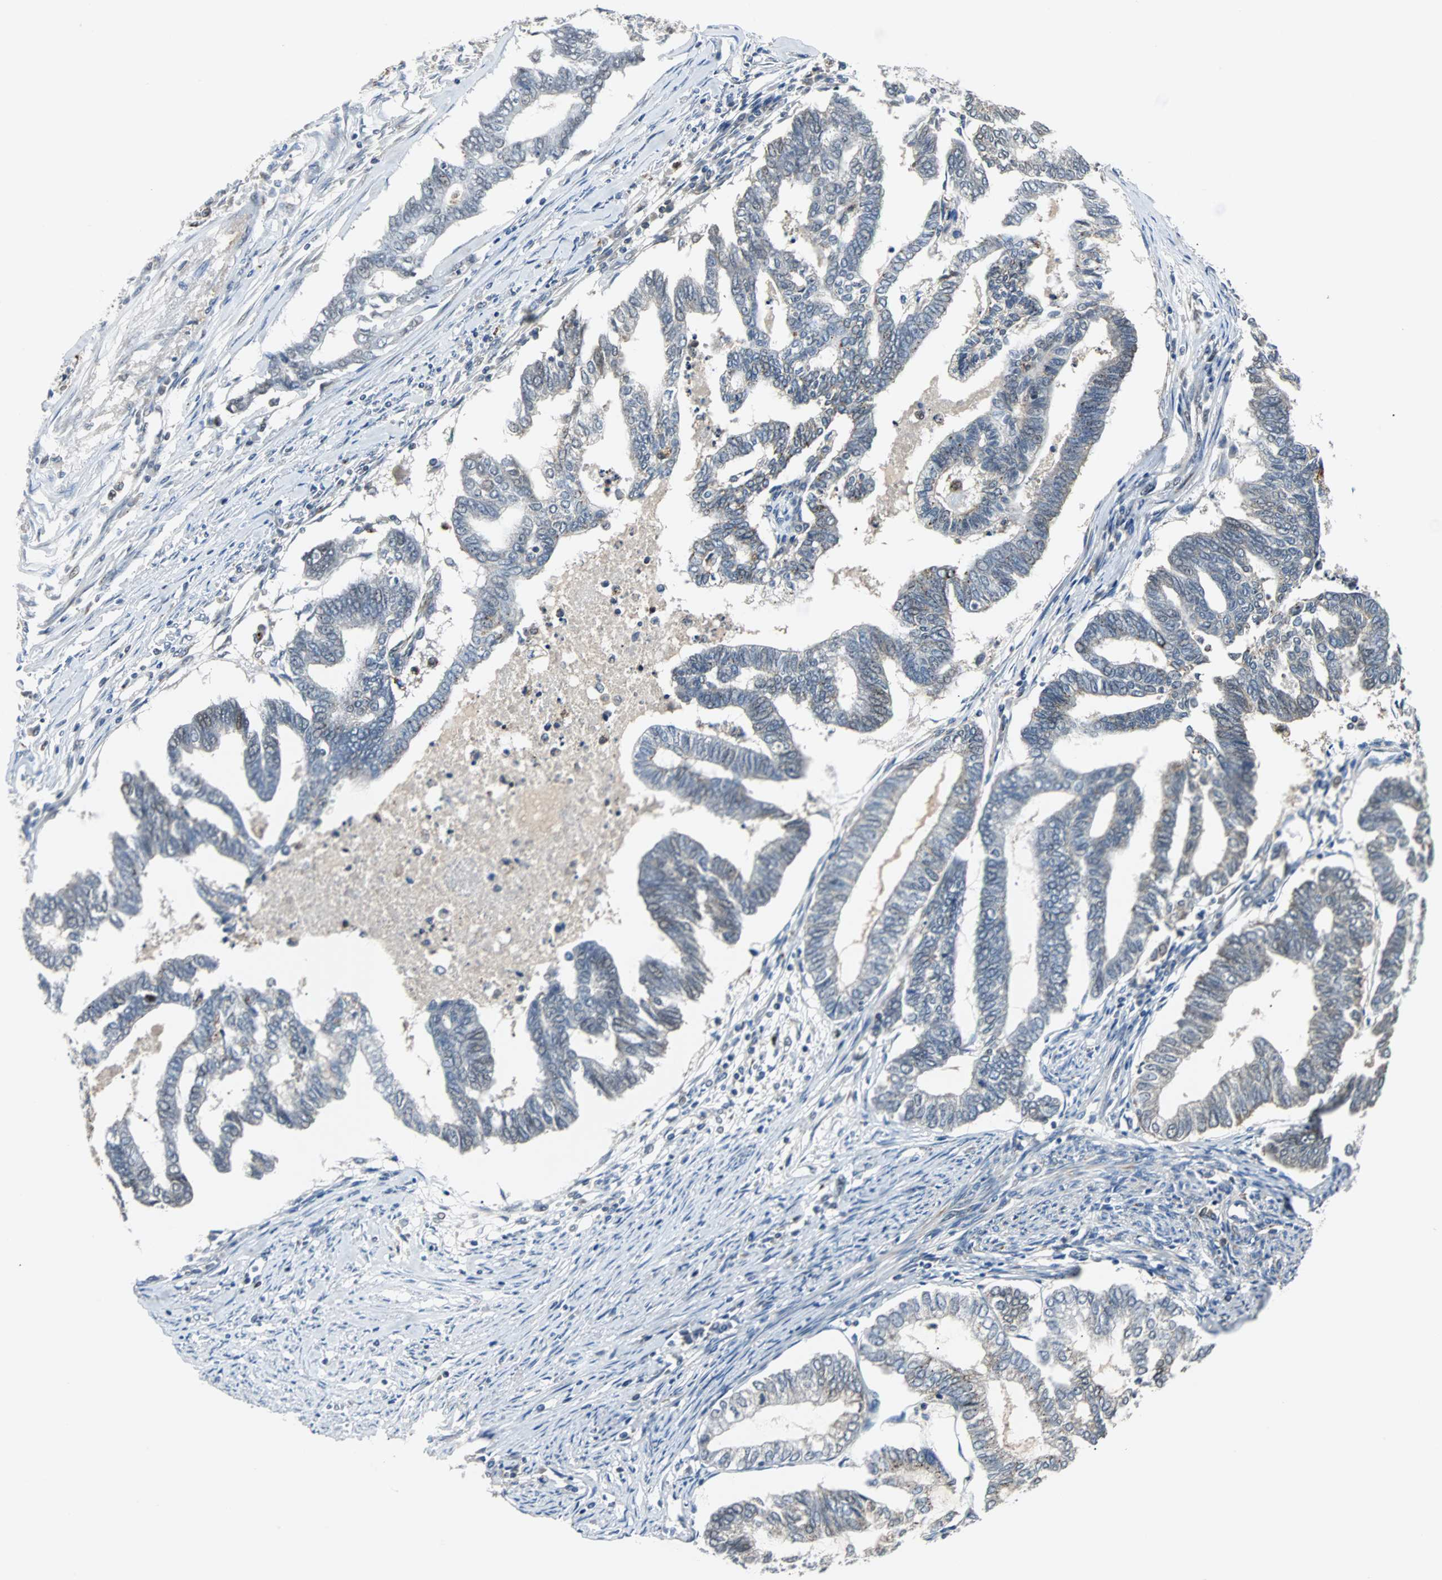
{"staining": {"intensity": "weak", "quantity": "<25%", "location": "cytoplasmic/membranous,nuclear"}, "tissue": "endometrial cancer", "cell_type": "Tumor cells", "image_type": "cancer", "snomed": [{"axis": "morphology", "description": "Adenocarcinoma, NOS"}, {"axis": "topography", "description": "Endometrium"}], "caption": "Human endometrial cancer (adenocarcinoma) stained for a protein using immunohistochemistry reveals no staining in tumor cells.", "gene": "HLX", "patient": {"sex": "female", "age": 79}}